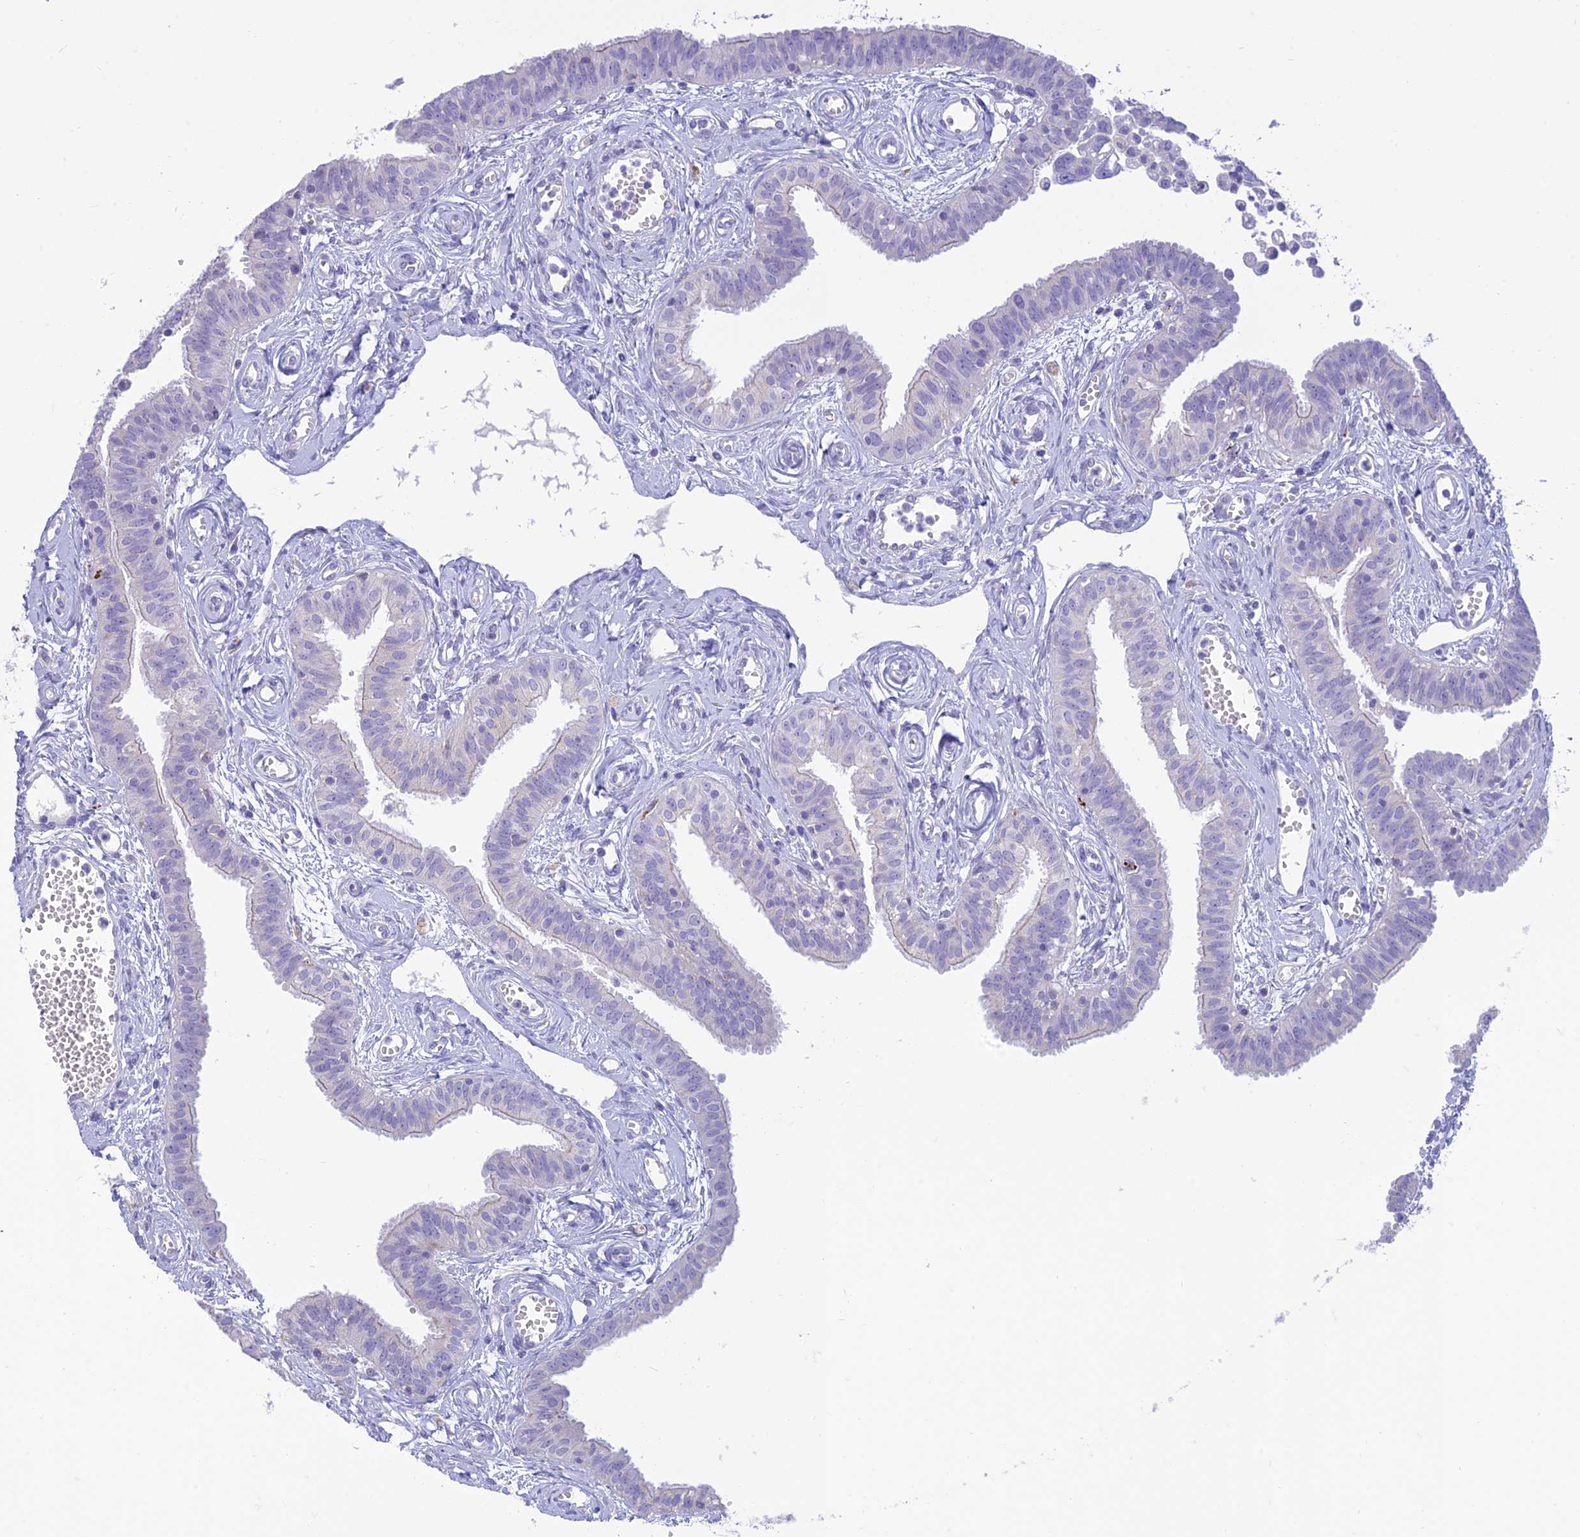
{"staining": {"intensity": "negative", "quantity": "none", "location": "none"}, "tissue": "fallopian tube", "cell_type": "Glandular cells", "image_type": "normal", "snomed": [{"axis": "morphology", "description": "Normal tissue, NOS"}, {"axis": "morphology", "description": "Carcinoma, NOS"}, {"axis": "topography", "description": "Fallopian tube"}, {"axis": "topography", "description": "Ovary"}], "caption": "An immunohistochemistry (IHC) histopathology image of benign fallopian tube is shown. There is no staining in glandular cells of fallopian tube. Nuclei are stained in blue.", "gene": "DHDH", "patient": {"sex": "female", "age": 59}}